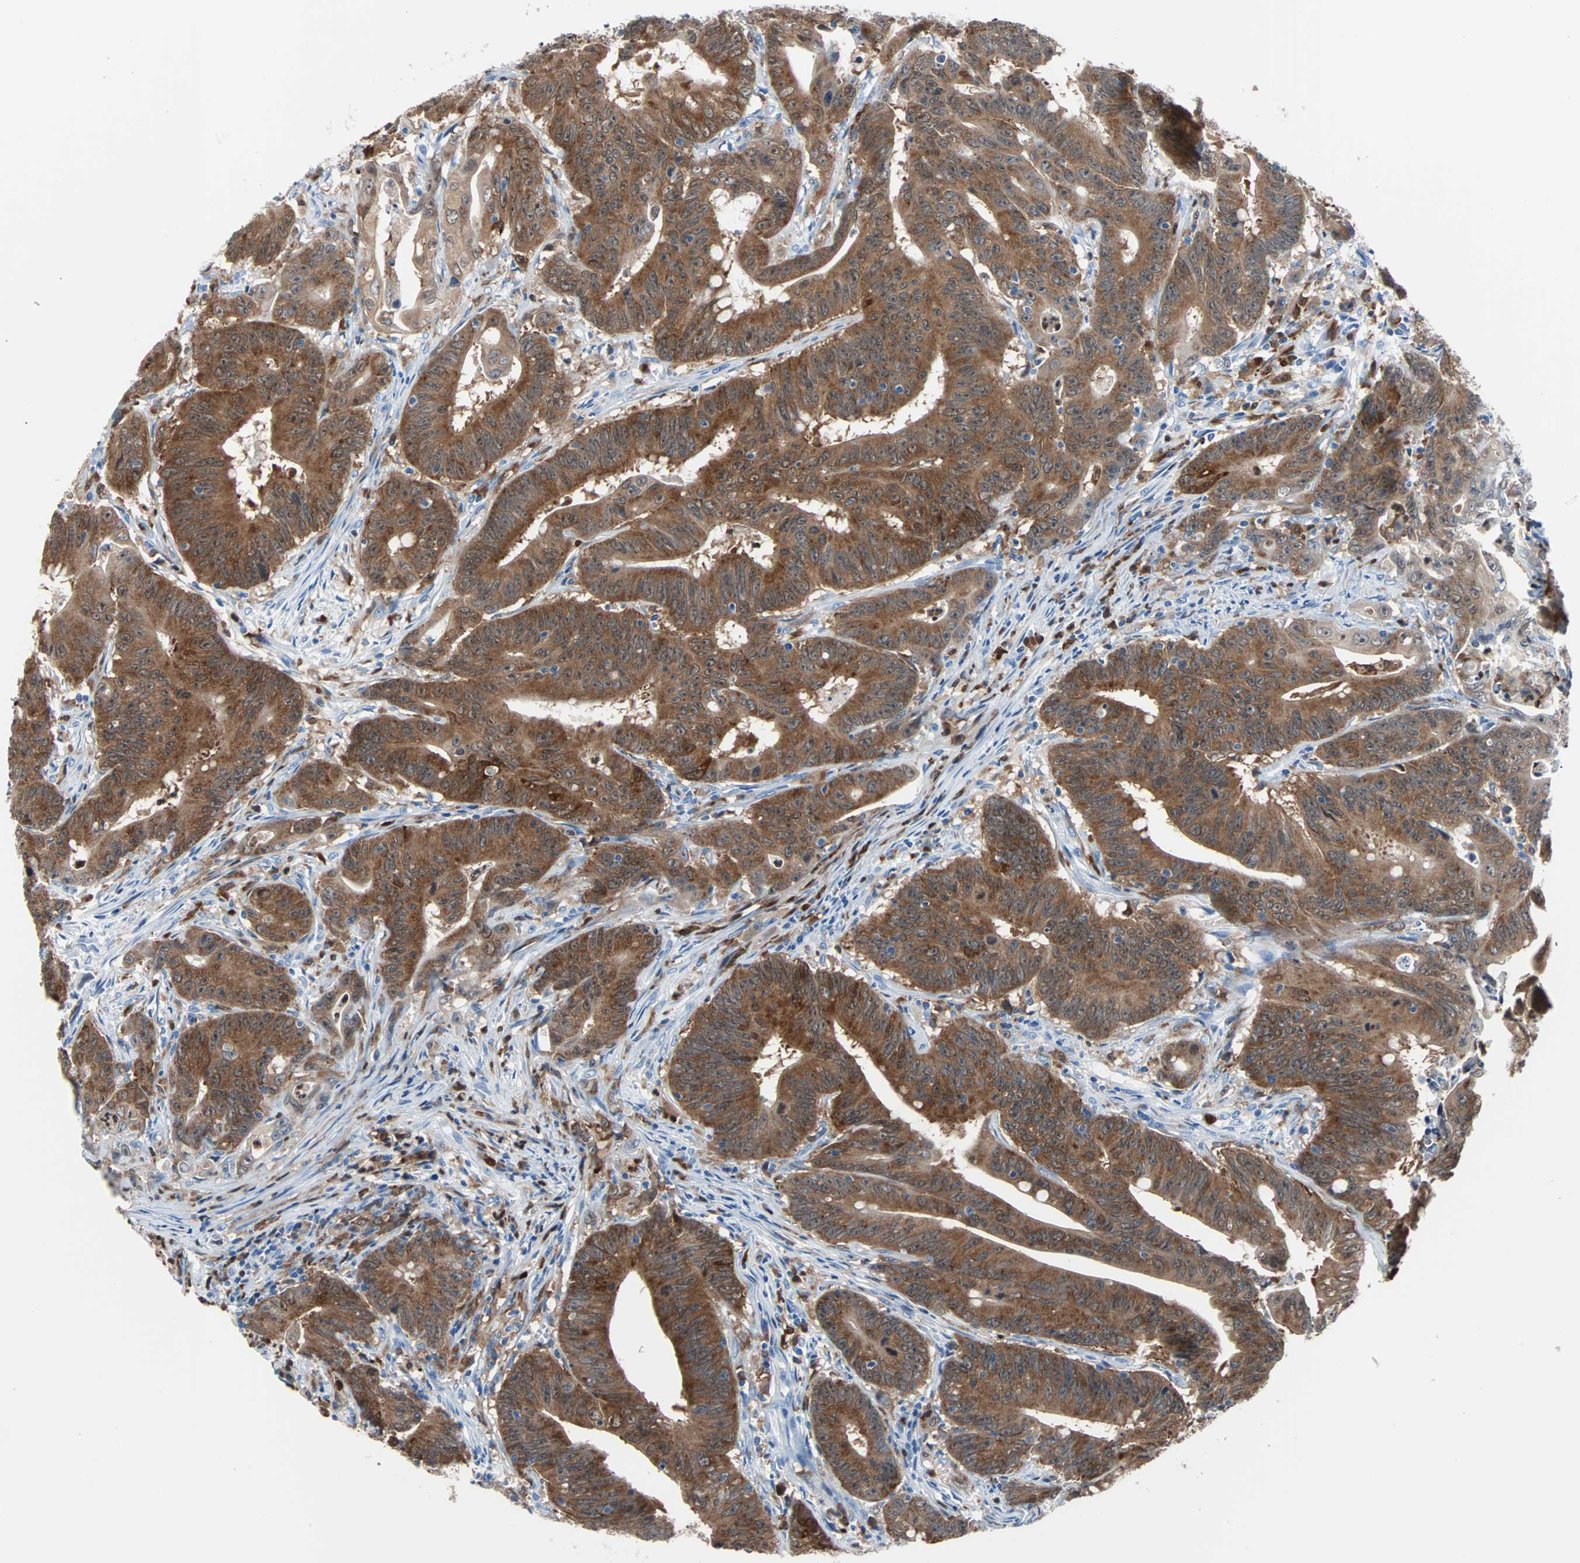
{"staining": {"intensity": "strong", "quantity": ">75%", "location": "cytoplasmic/membranous"}, "tissue": "colorectal cancer", "cell_type": "Tumor cells", "image_type": "cancer", "snomed": [{"axis": "morphology", "description": "Adenocarcinoma, NOS"}, {"axis": "topography", "description": "Colon"}], "caption": "Protein analysis of colorectal cancer (adenocarcinoma) tissue demonstrates strong cytoplasmic/membranous staining in about >75% of tumor cells.", "gene": "SYK", "patient": {"sex": "male", "age": 45}}